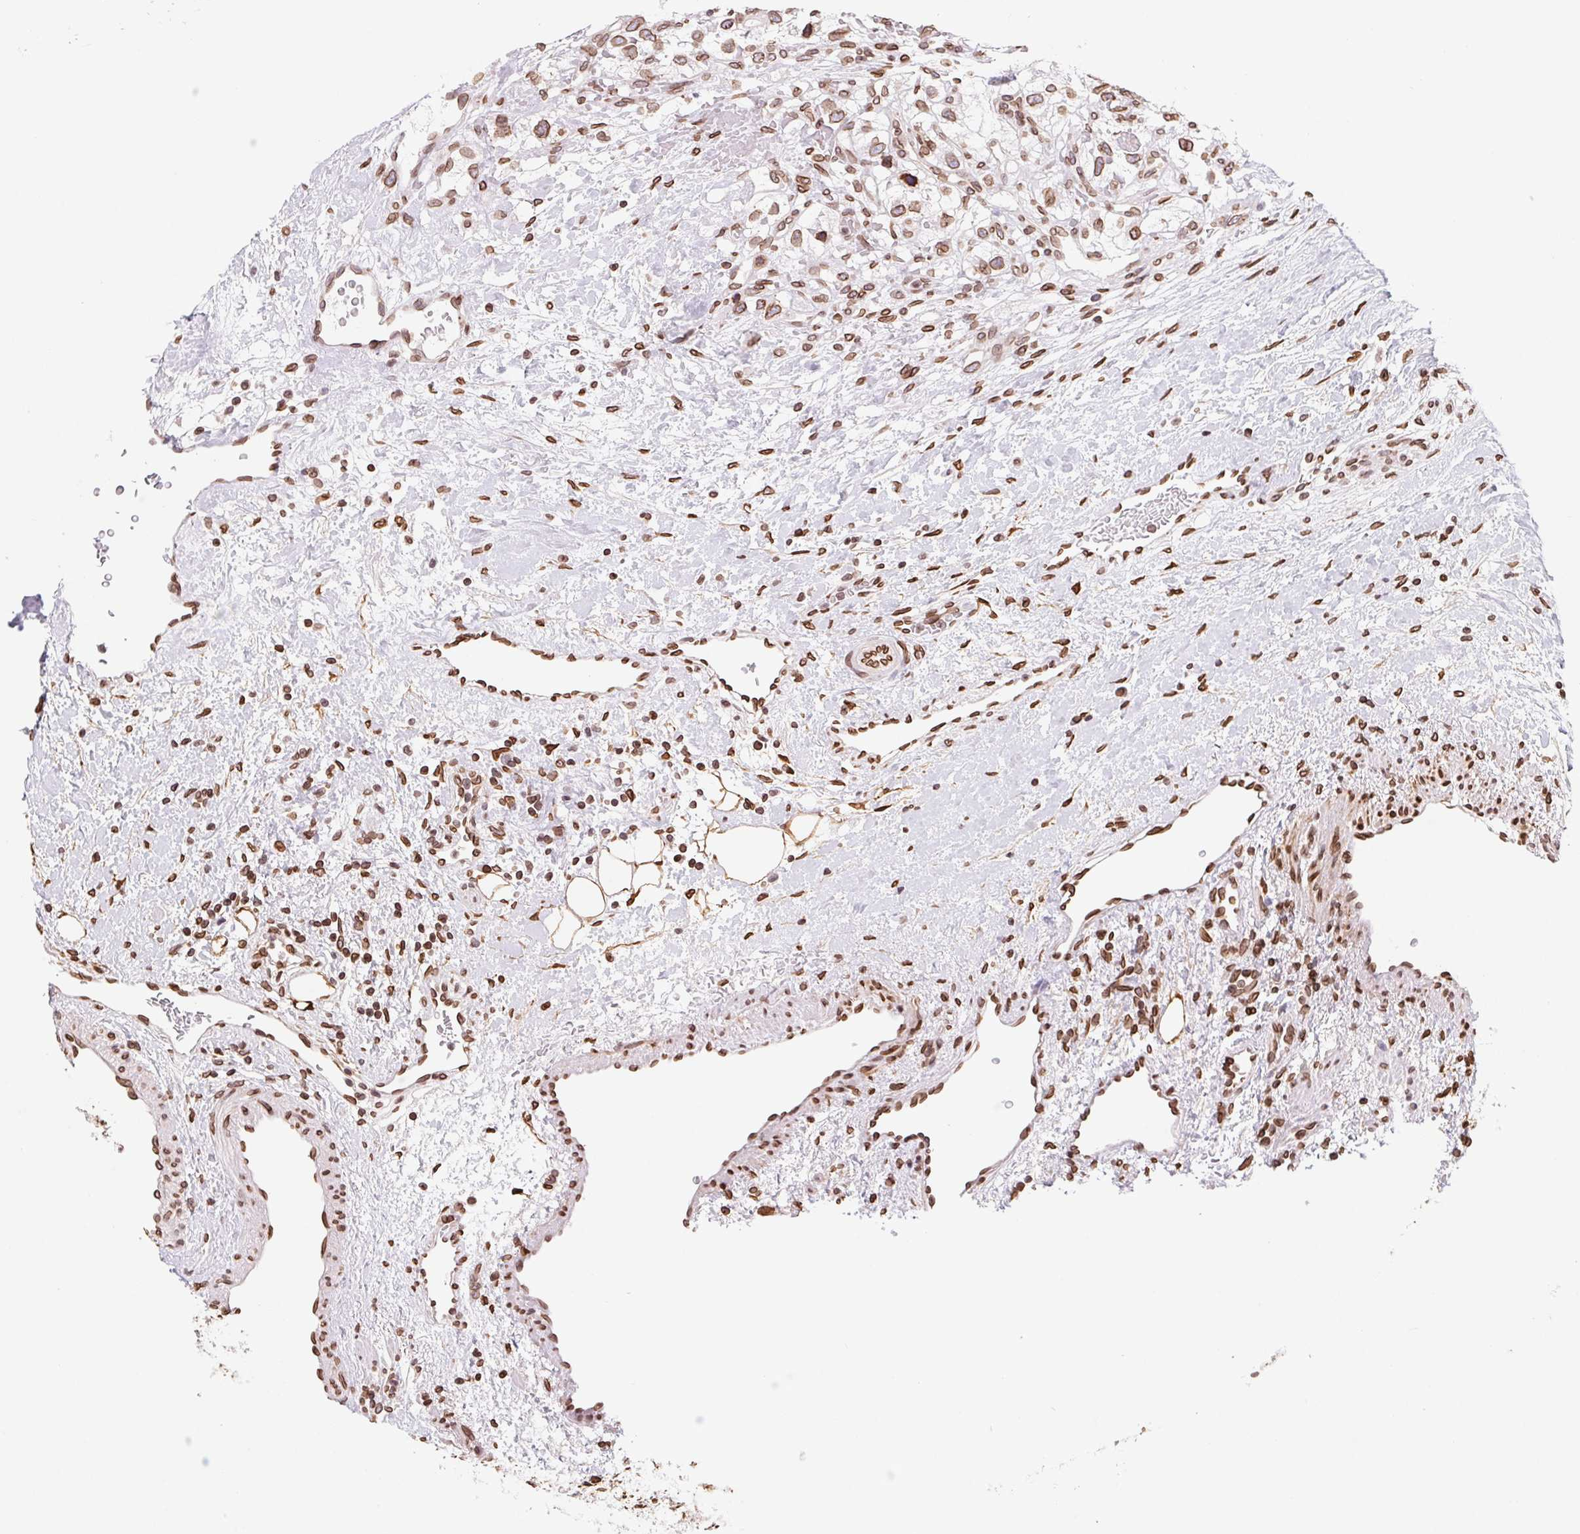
{"staining": {"intensity": "moderate", "quantity": ">75%", "location": "cytoplasmic/membranous,nuclear"}, "tissue": "renal cancer", "cell_type": "Tumor cells", "image_type": "cancer", "snomed": [{"axis": "morphology", "description": "Adenocarcinoma, NOS"}, {"axis": "topography", "description": "Kidney"}], "caption": "Immunohistochemistry of renal cancer (adenocarcinoma) exhibits medium levels of moderate cytoplasmic/membranous and nuclear expression in about >75% of tumor cells. Immunohistochemistry (ihc) stains the protein of interest in brown and the nuclei are stained blue.", "gene": "LMNB2", "patient": {"sex": "male", "age": 59}}